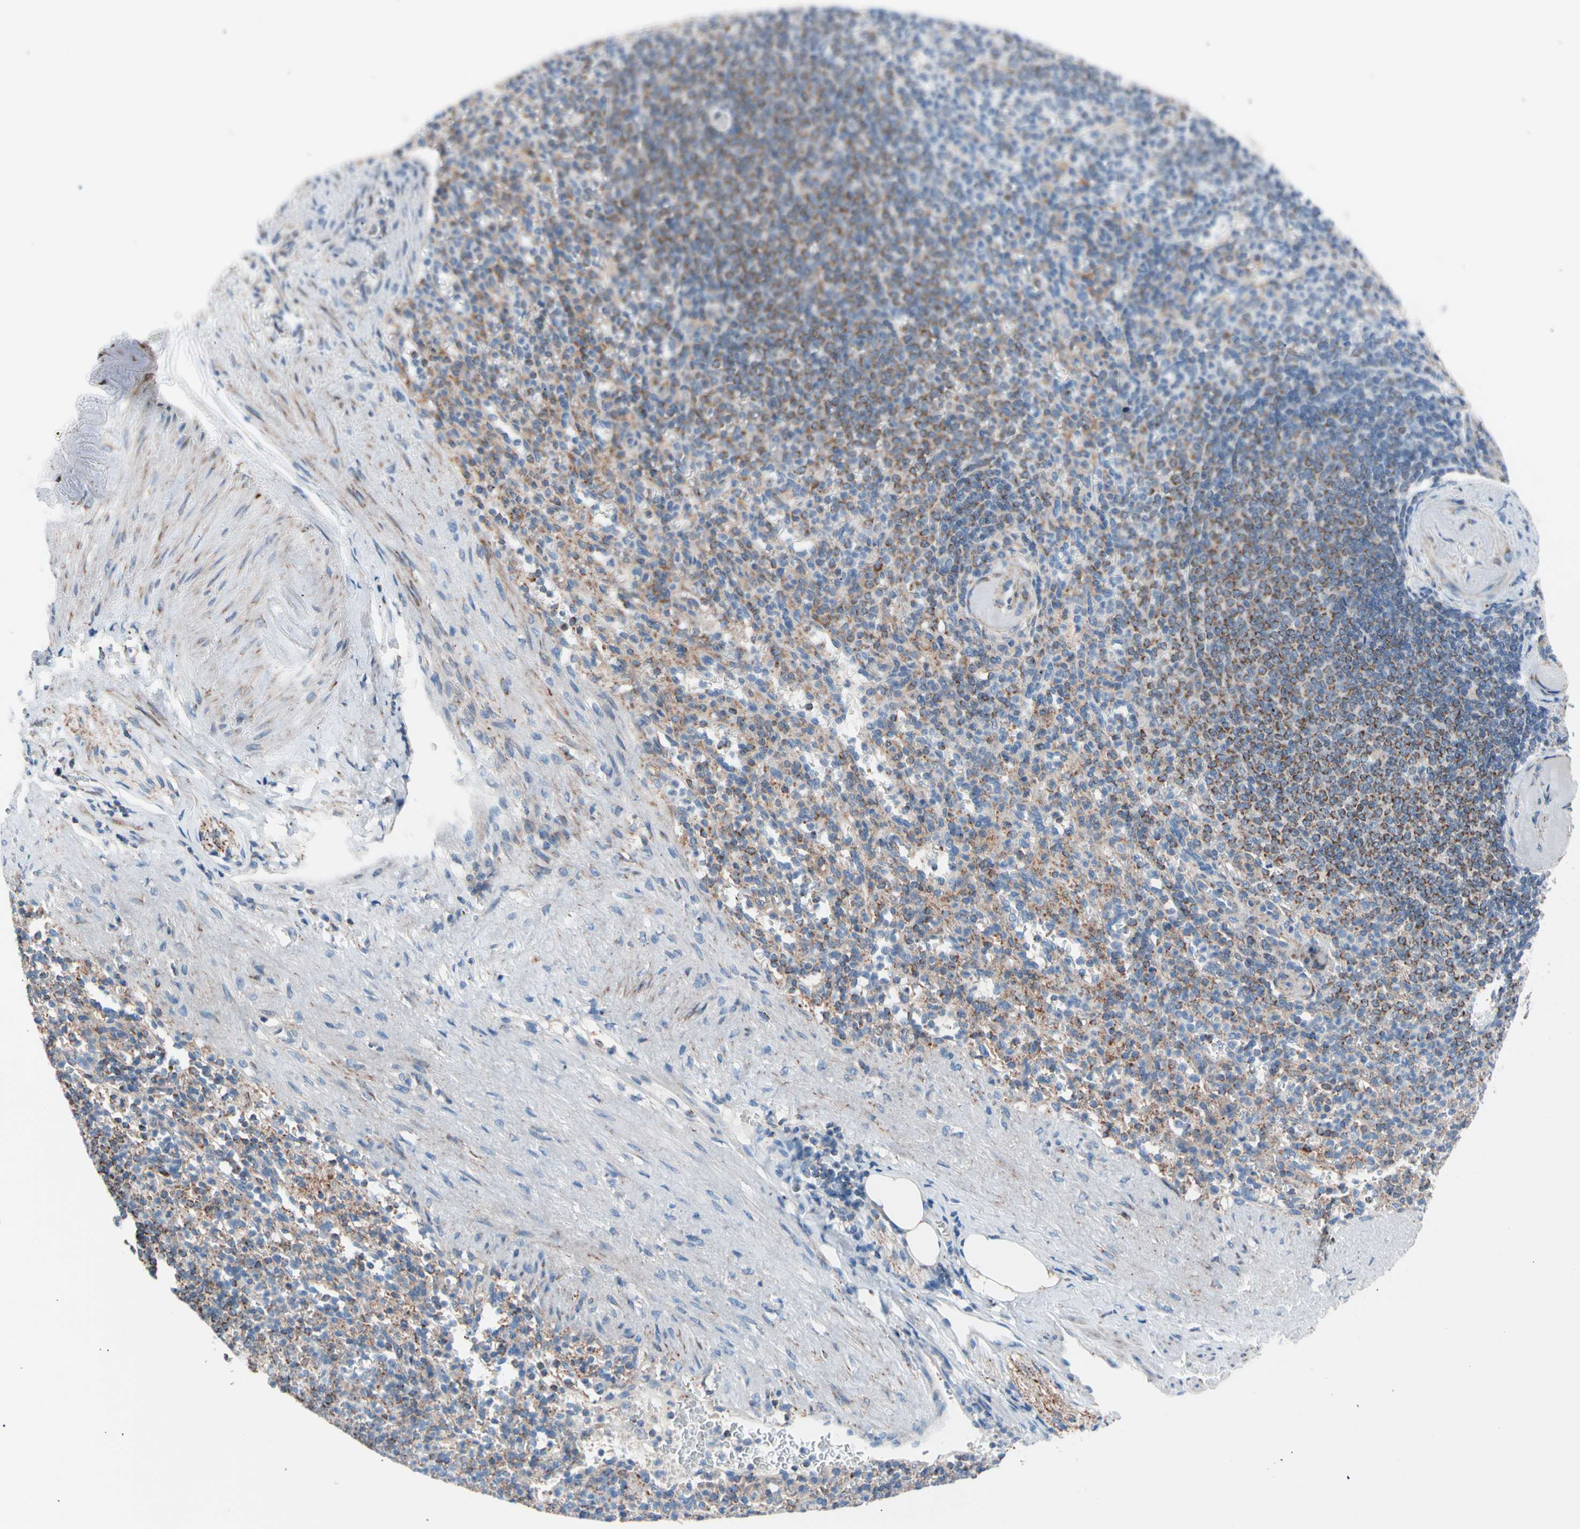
{"staining": {"intensity": "moderate", "quantity": "<25%", "location": "cytoplasmic/membranous"}, "tissue": "spleen", "cell_type": "Cells in red pulp", "image_type": "normal", "snomed": [{"axis": "morphology", "description": "Normal tissue, NOS"}, {"axis": "topography", "description": "Spleen"}], "caption": "IHC image of unremarkable spleen: spleen stained using IHC displays low levels of moderate protein expression localized specifically in the cytoplasmic/membranous of cells in red pulp, appearing as a cytoplasmic/membranous brown color.", "gene": "HK1", "patient": {"sex": "female", "age": 74}}